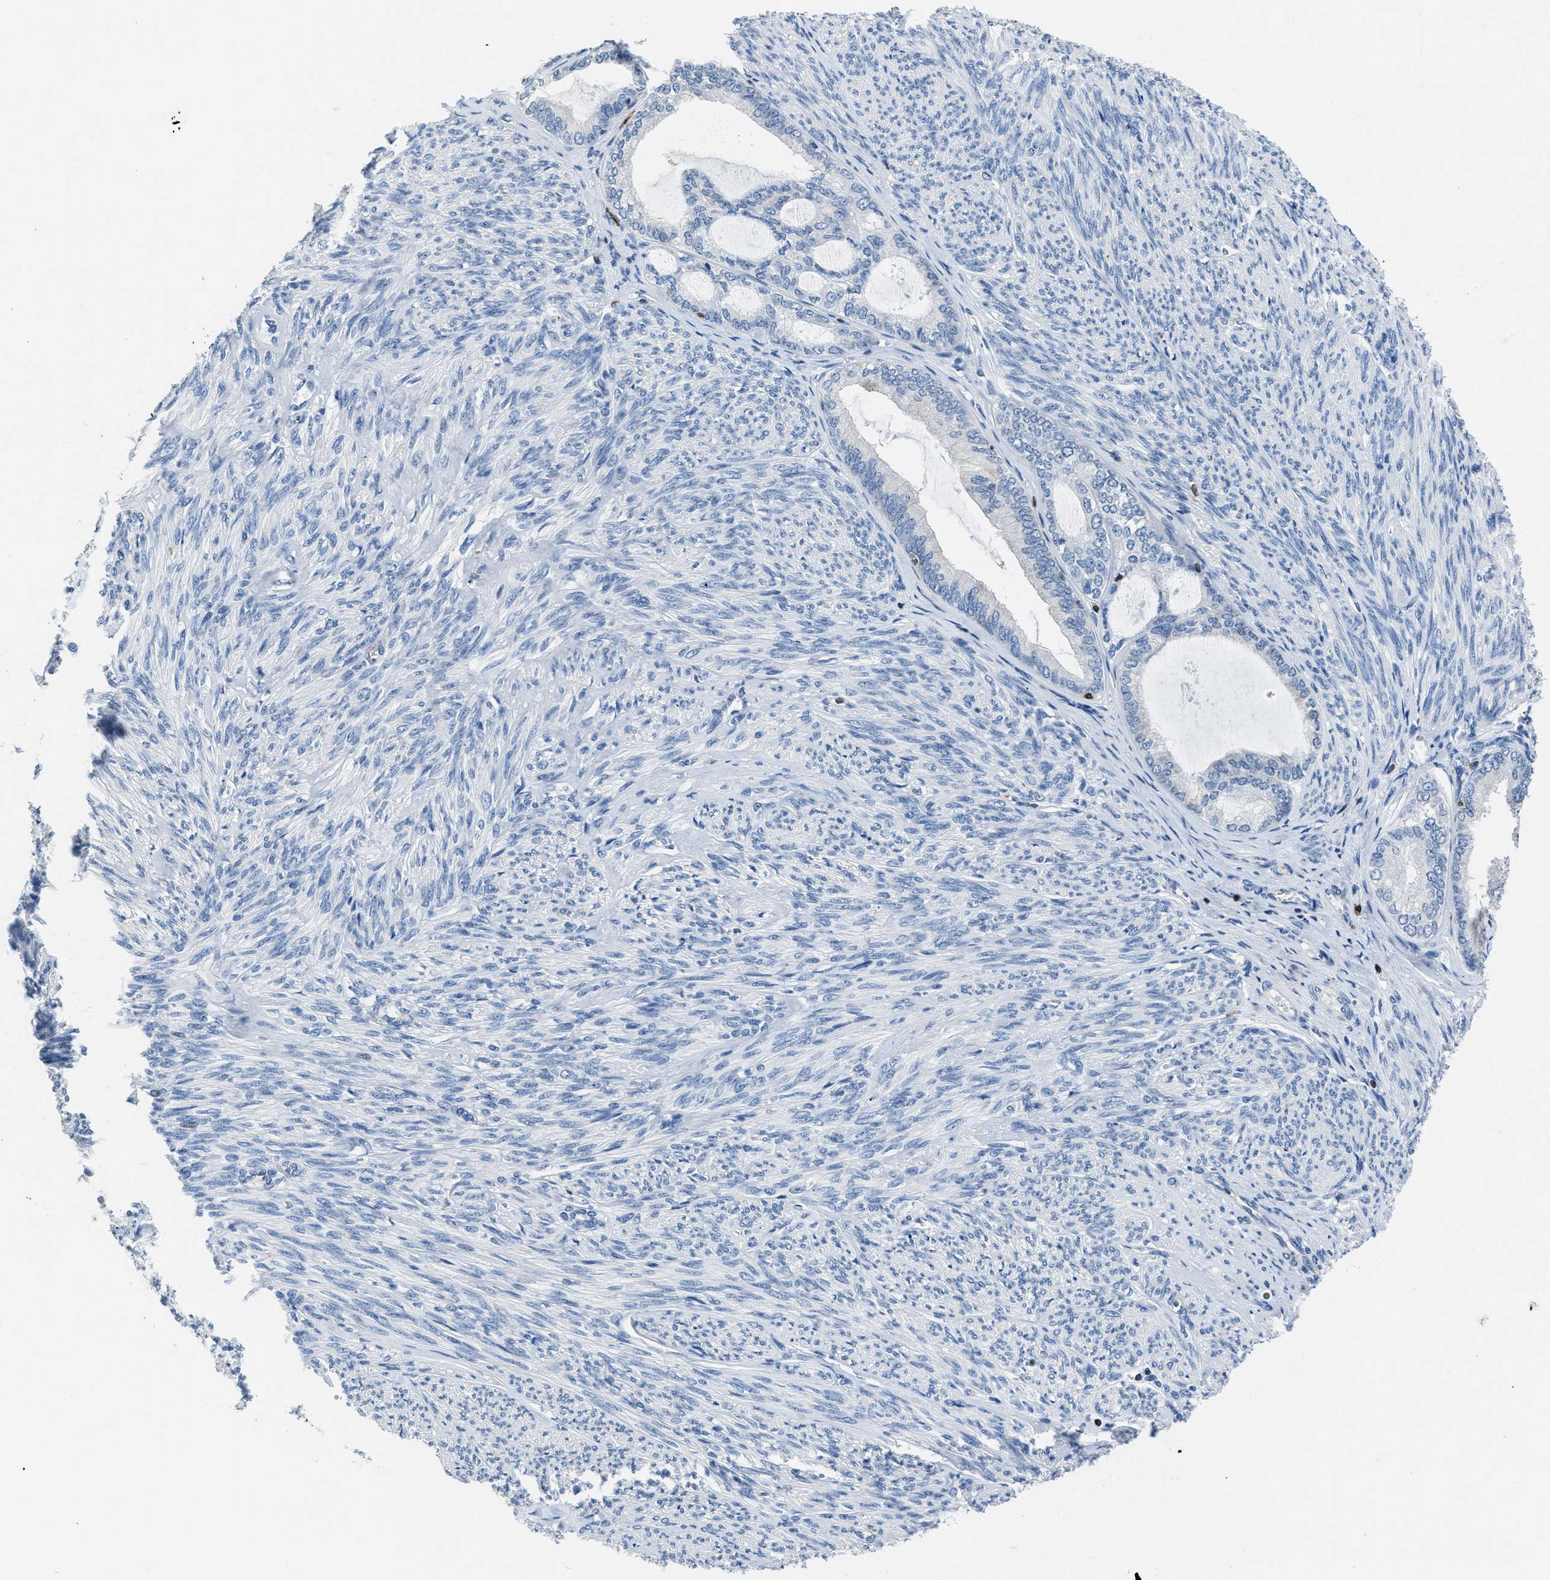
{"staining": {"intensity": "negative", "quantity": "none", "location": "none"}, "tissue": "endometrial cancer", "cell_type": "Tumor cells", "image_type": "cancer", "snomed": [{"axis": "morphology", "description": "Adenocarcinoma, NOS"}, {"axis": "topography", "description": "Endometrium"}], "caption": "IHC histopathology image of endometrial adenocarcinoma stained for a protein (brown), which shows no staining in tumor cells.", "gene": "ITGA3", "patient": {"sex": "female", "age": 86}}